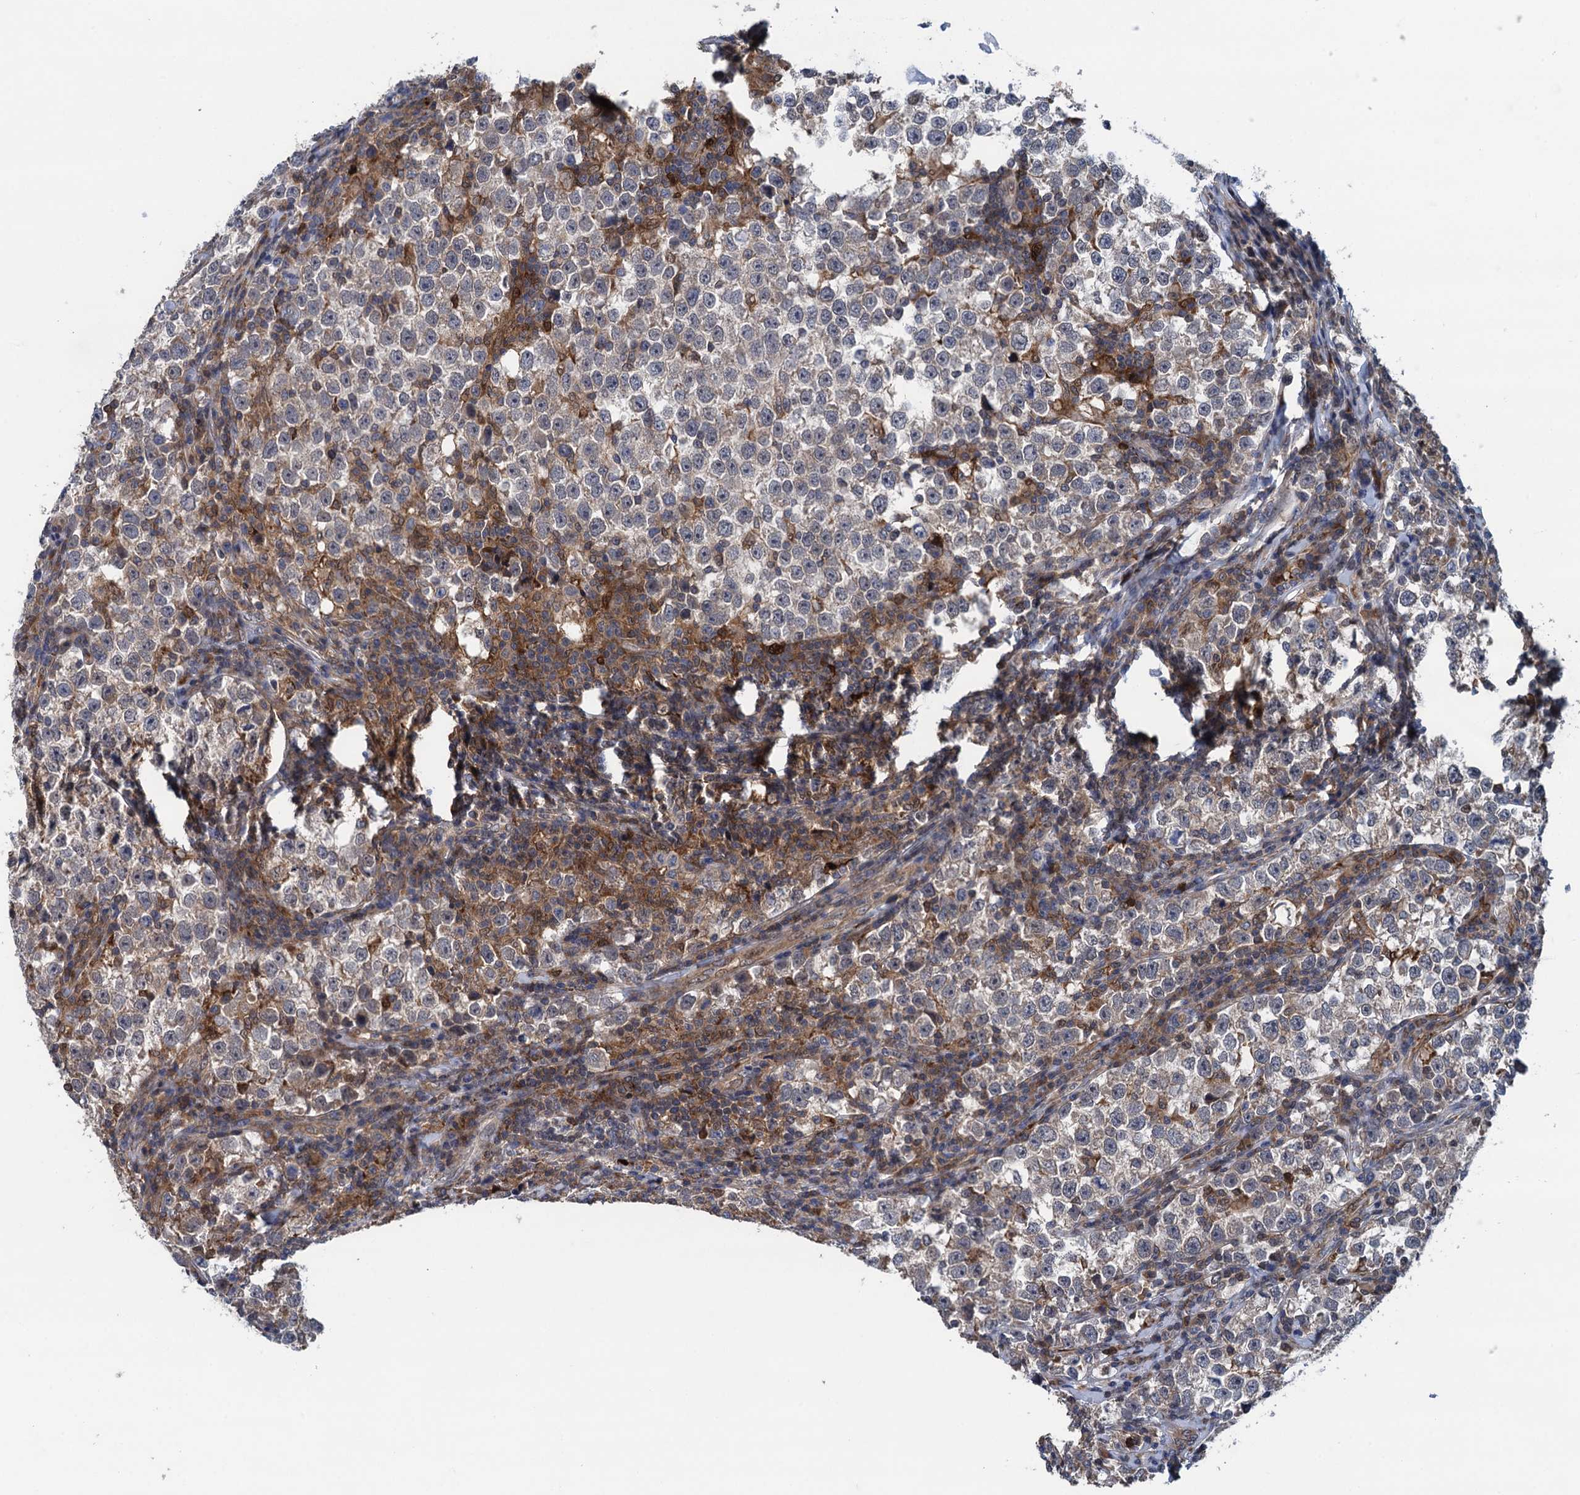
{"staining": {"intensity": "negative", "quantity": "none", "location": "none"}, "tissue": "testis cancer", "cell_type": "Tumor cells", "image_type": "cancer", "snomed": [{"axis": "morphology", "description": "Normal tissue, NOS"}, {"axis": "morphology", "description": "Seminoma, NOS"}, {"axis": "topography", "description": "Testis"}], "caption": "Seminoma (testis) was stained to show a protein in brown. There is no significant staining in tumor cells.", "gene": "CNTN5", "patient": {"sex": "male", "age": 43}}